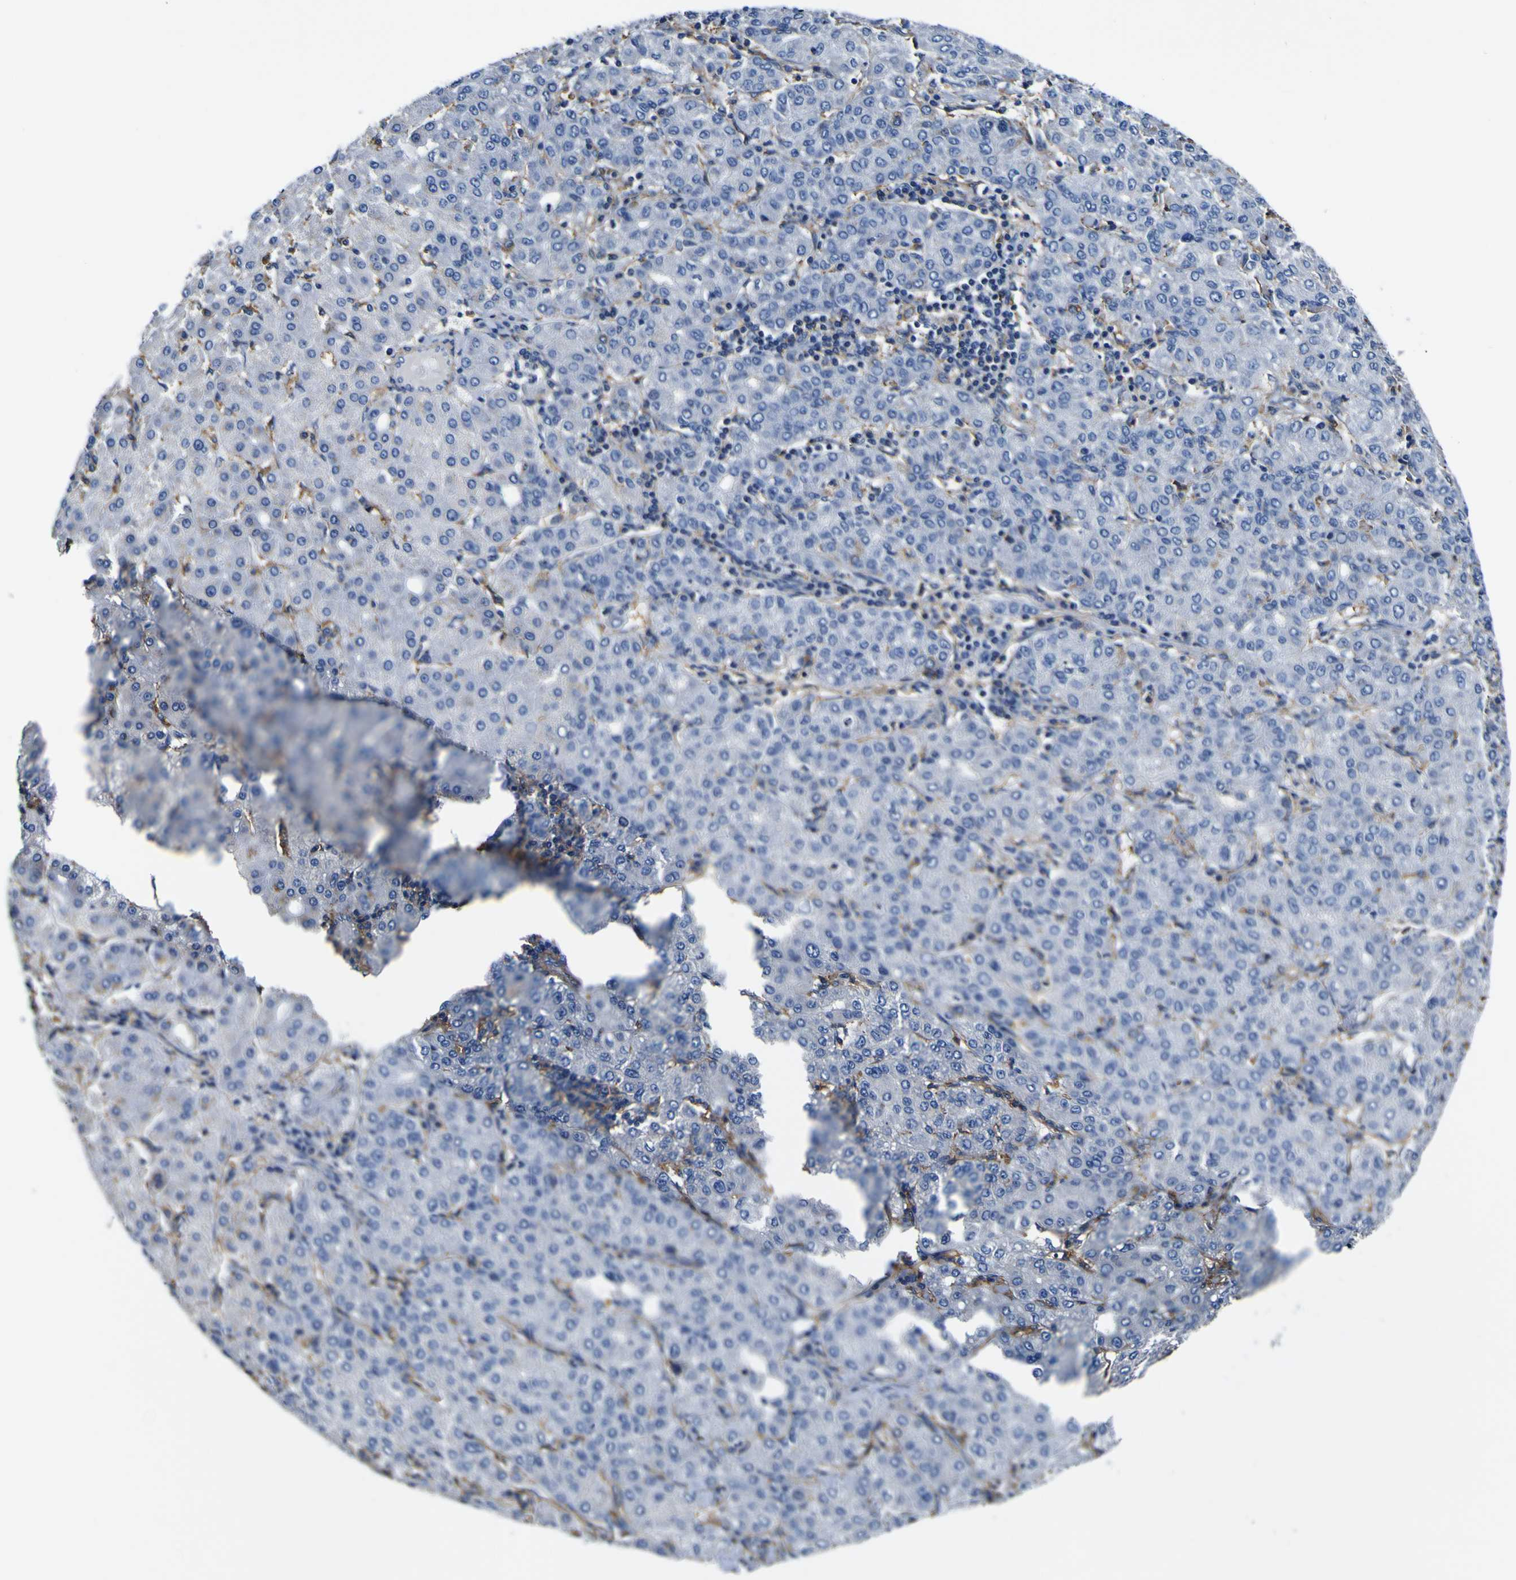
{"staining": {"intensity": "negative", "quantity": "none", "location": "none"}, "tissue": "liver cancer", "cell_type": "Tumor cells", "image_type": "cancer", "snomed": [{"axis": "morphology", "description": "Carcinoma, Hepatocellular, NOS"}, {"axis": "topography", "description": "Liver"}], "caption": "High magnification brightfield microscopy of liver cancer stained with DAB (3,3'-diaminobenzidine) (brown) and counterstained with hematoxylin (blue): tumor cells show no significant staining.", "gene": "PXDN", "patient": {"sex": "male", "age": 65}}